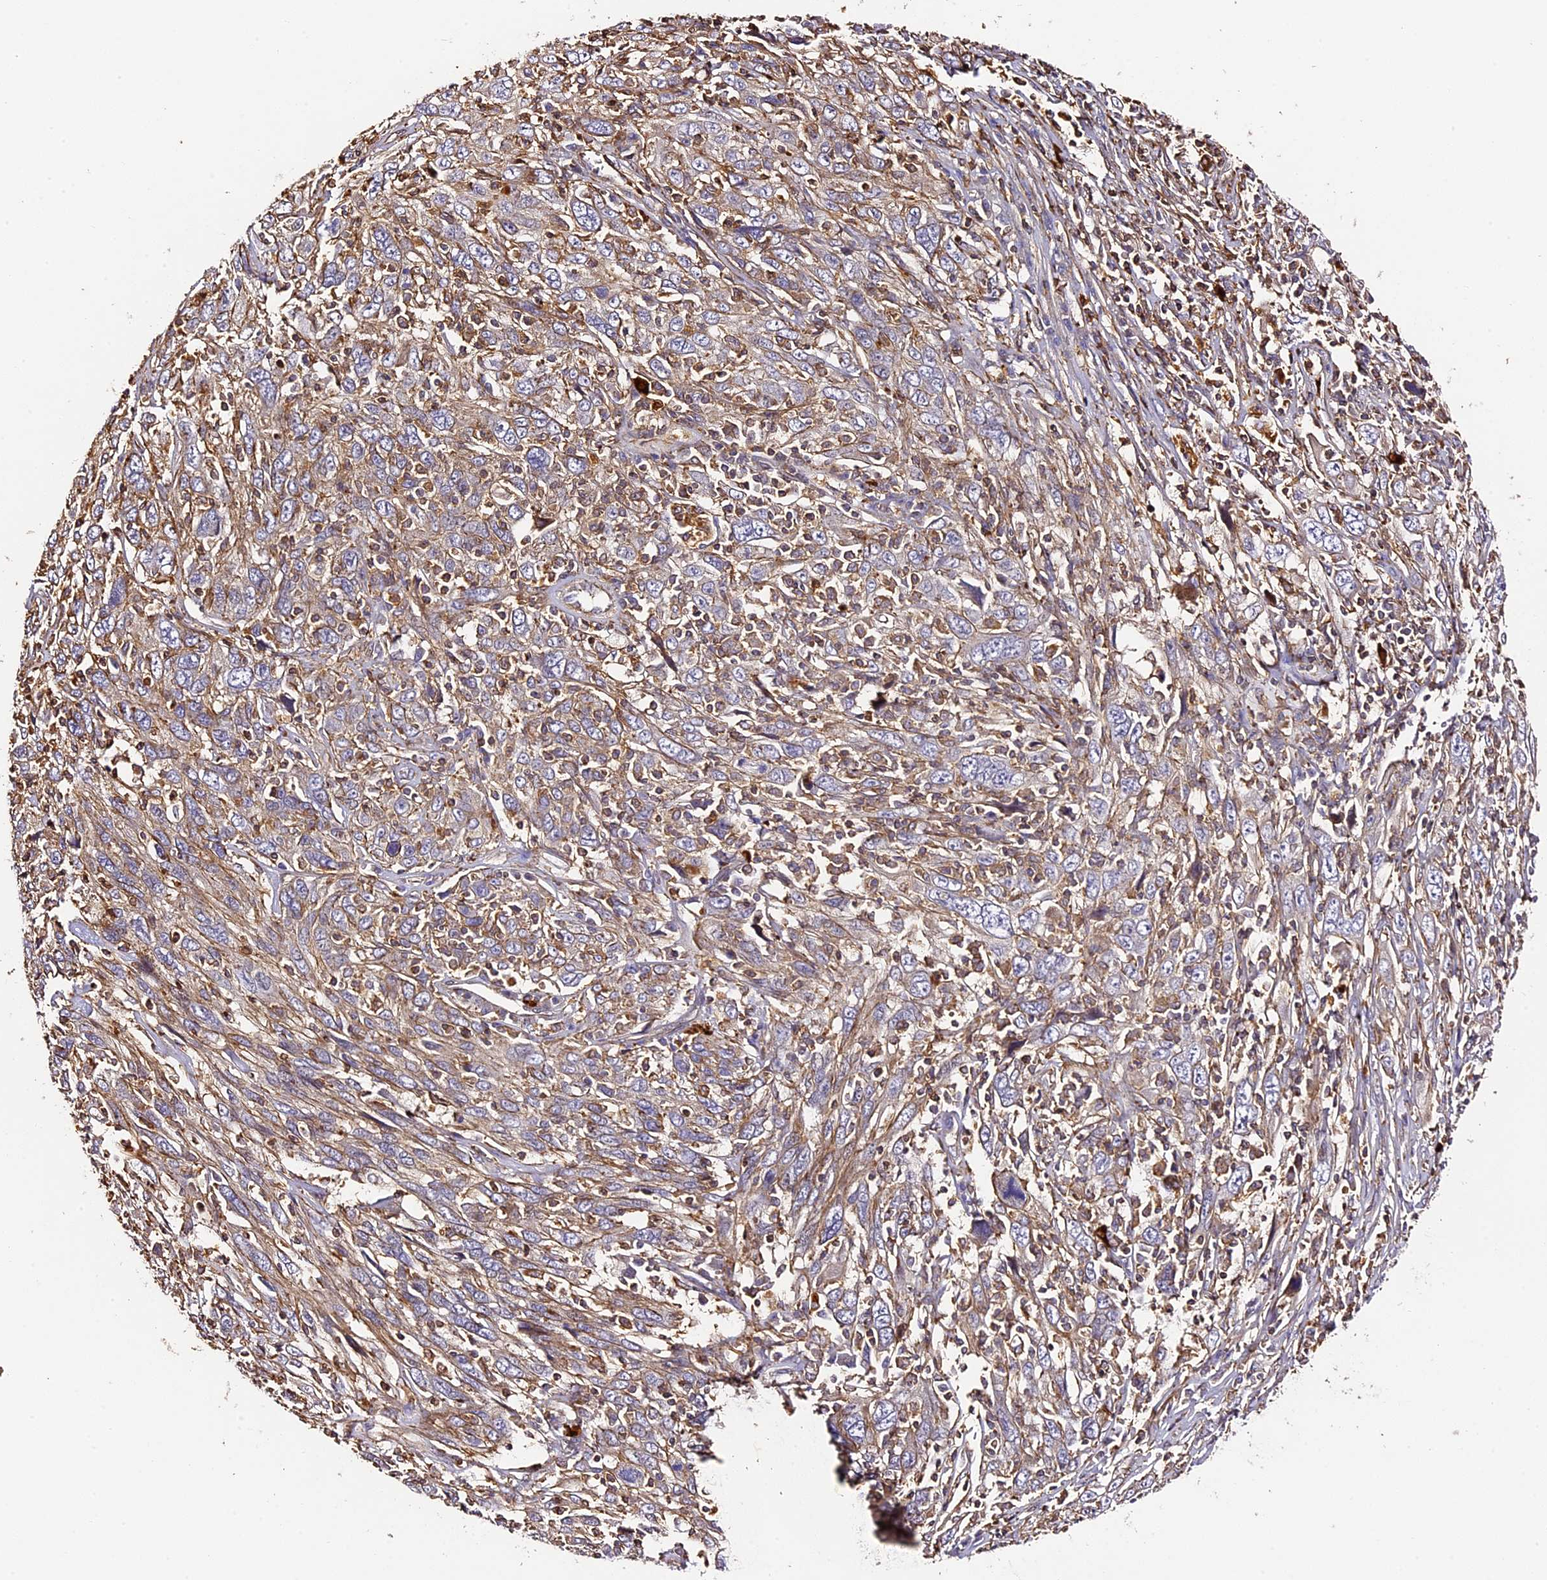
{"staining": {"intensity": "weak", "quantity": ">75%", "location": "cytoplasmic/membranous"}, "tissue": "cervical cancer", "cell_type": "Tumor cells", "image_type": "cancer", "snomed": [{"axis": "morphology", "description": "Squamous cell carcinoma, NOS"}, {"axis": "topography", "description": "Cervix"}], "caption": "A high-resolution image shows IHC staining of cervical cancer (squamous cell carcinoma), which displays weak cytoplasmic/membranous positivity in about >75% of tumor cells.", "gene": "RAPSN", "patient": {"sex": "female", "age": 46}}